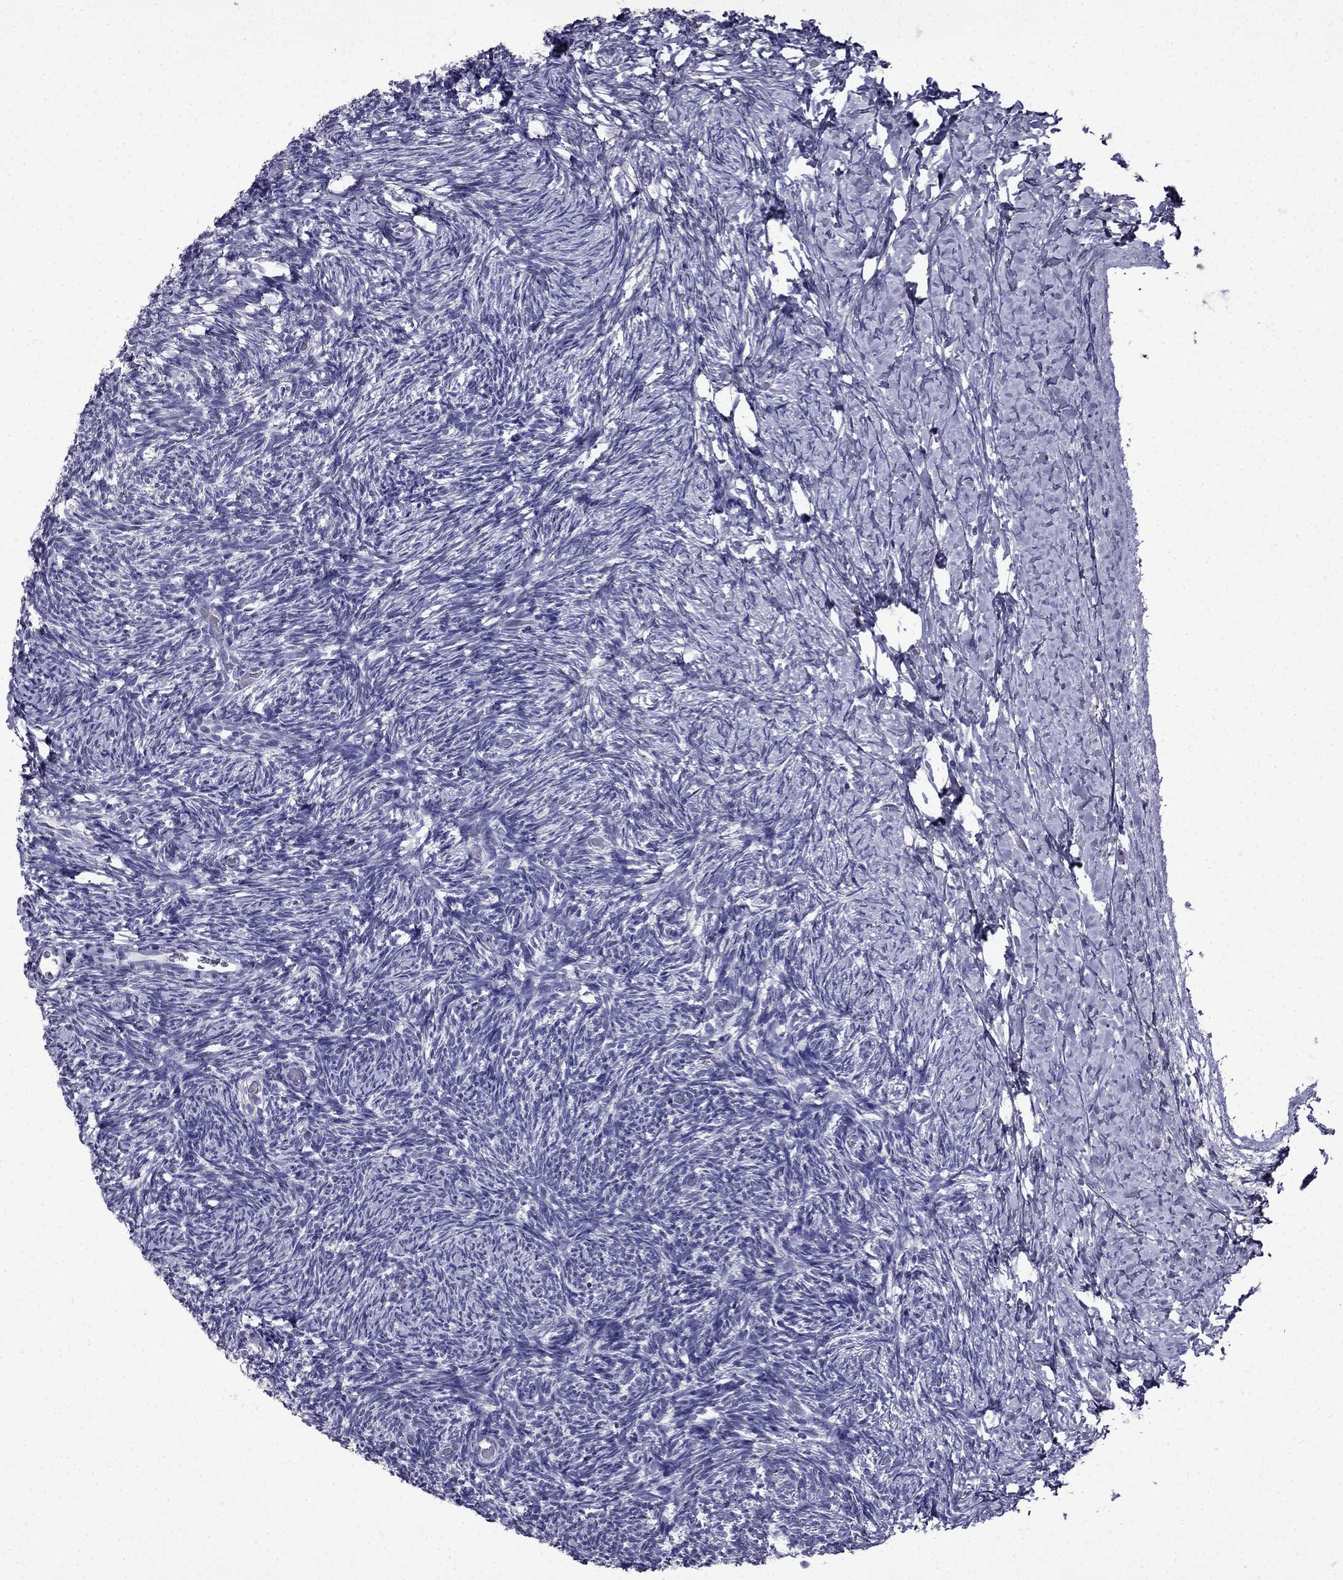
{"staining": {"intensity": "negative", "quantity": "none", "location": "none"}, "tissue": "ovary", "cell_type": "Follicle cells", "image_type": "normal", "snomed": [{"axis": "morphology", "description": "Normal tissue, NOS"}, {"axis": "topography", "description": "Ovary"}], "caption": "DAB immunohistochemical staining of normal human ovary exhibits no significant positivity in follicle cells. (Brightfield microscopy of DAB IHC at high magnification).", "gene": "DNAH17", "patient": {"sex": "female", "age": 39}}